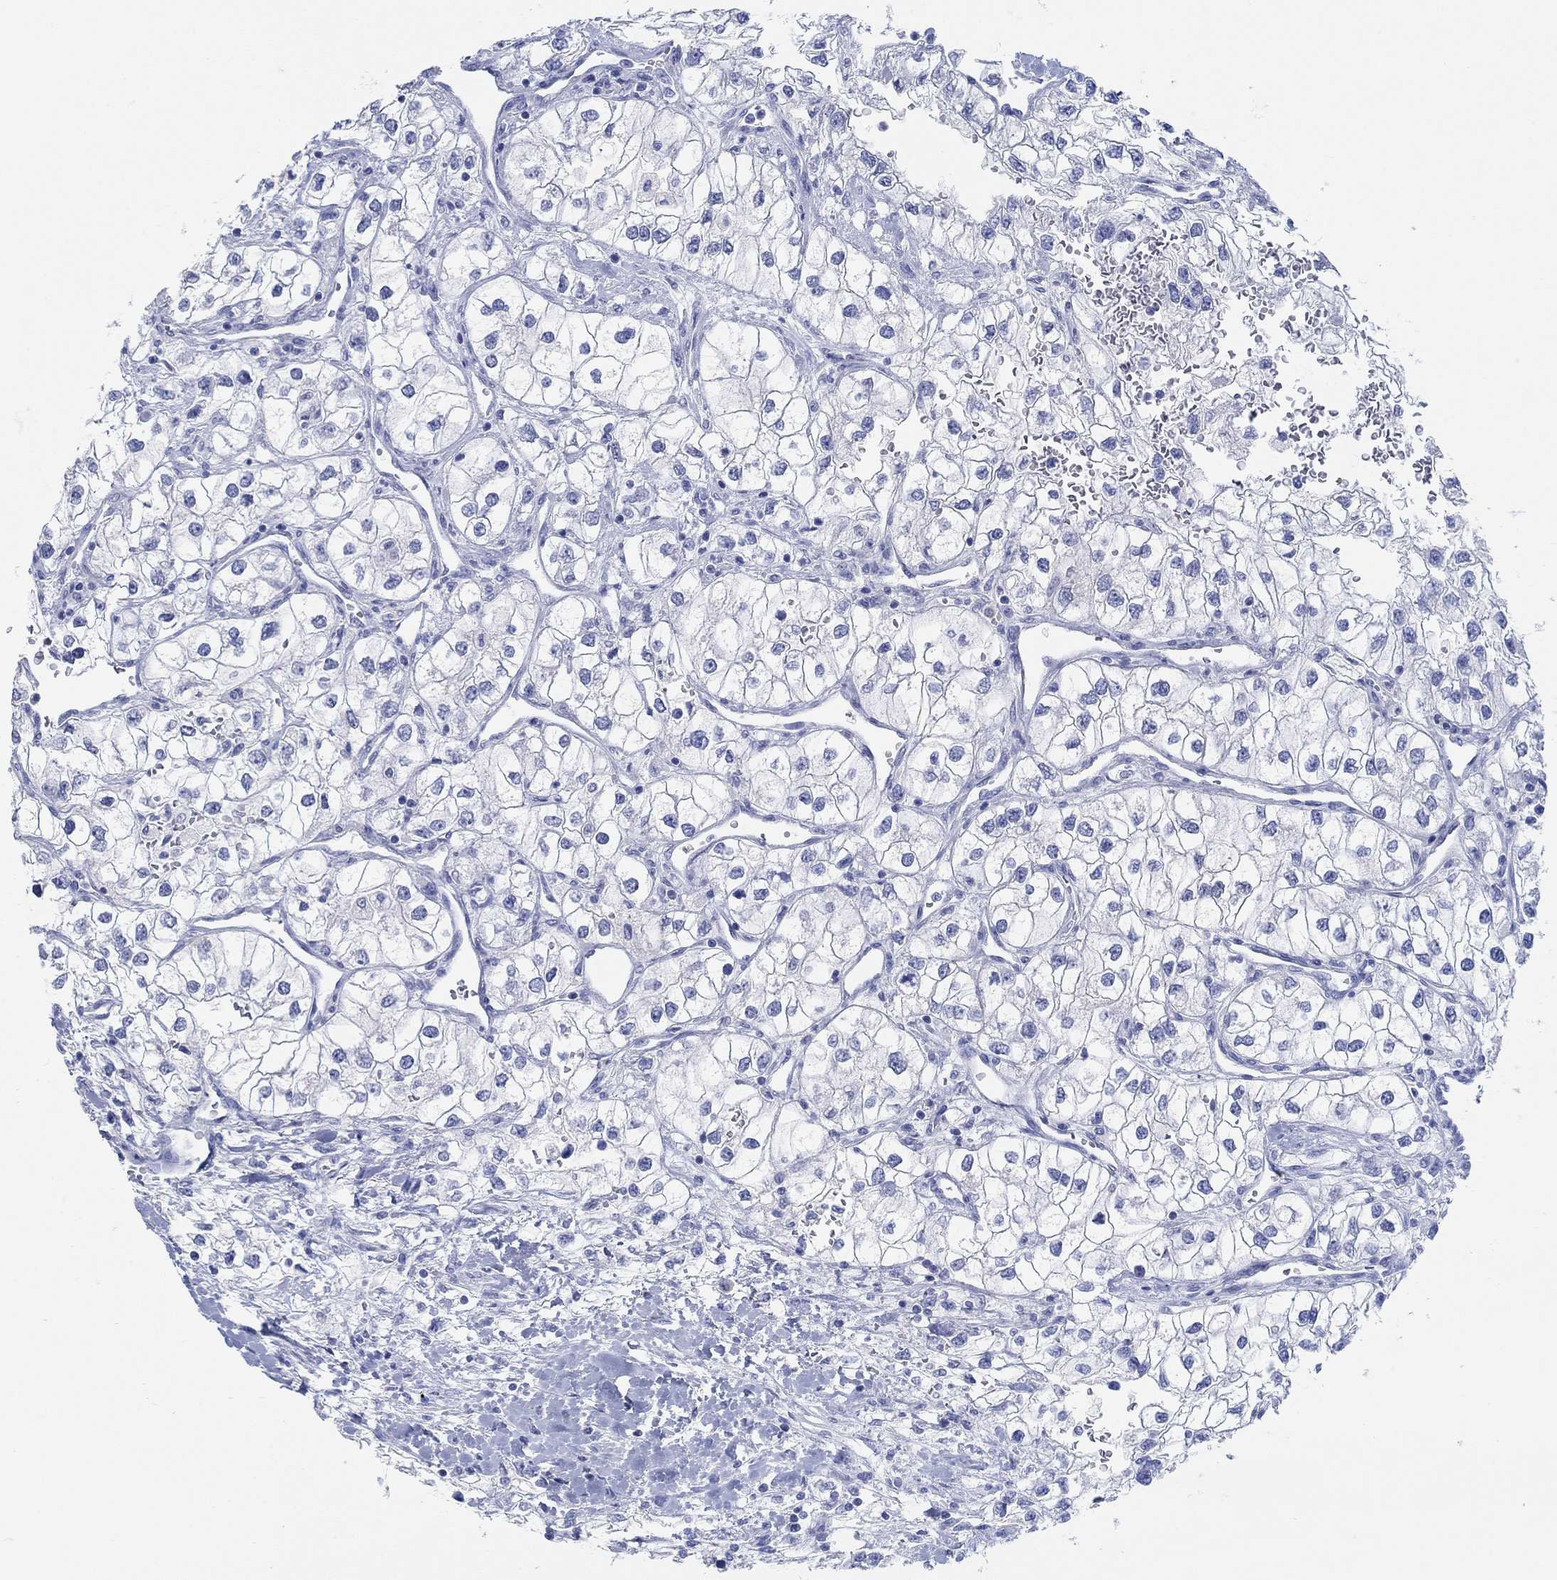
{"staining": {"intensity": "negative", "quantity": "none", "location": "none"}, "tissue": "renal cancer", "cell_type": "Tumor cells", "image_type": "cancer", "snomed": [{"axis": "morphology", "description": "Adenocarcinoma, NOS"}, {"axis": "topography", "description": "Kidney"}], "caption": "Immunohistochemistry (IHC) photomicrograph of neoplastic tissue: human renal cancer stained with DAB displays no significant protein positivity in tumor cells. (Brightfield microscopy of DAB (3,3'-diaminobenzidine) IHC at high magnification).", "gene": "AK8", "patient": {"sex": "male", "age": 59}}